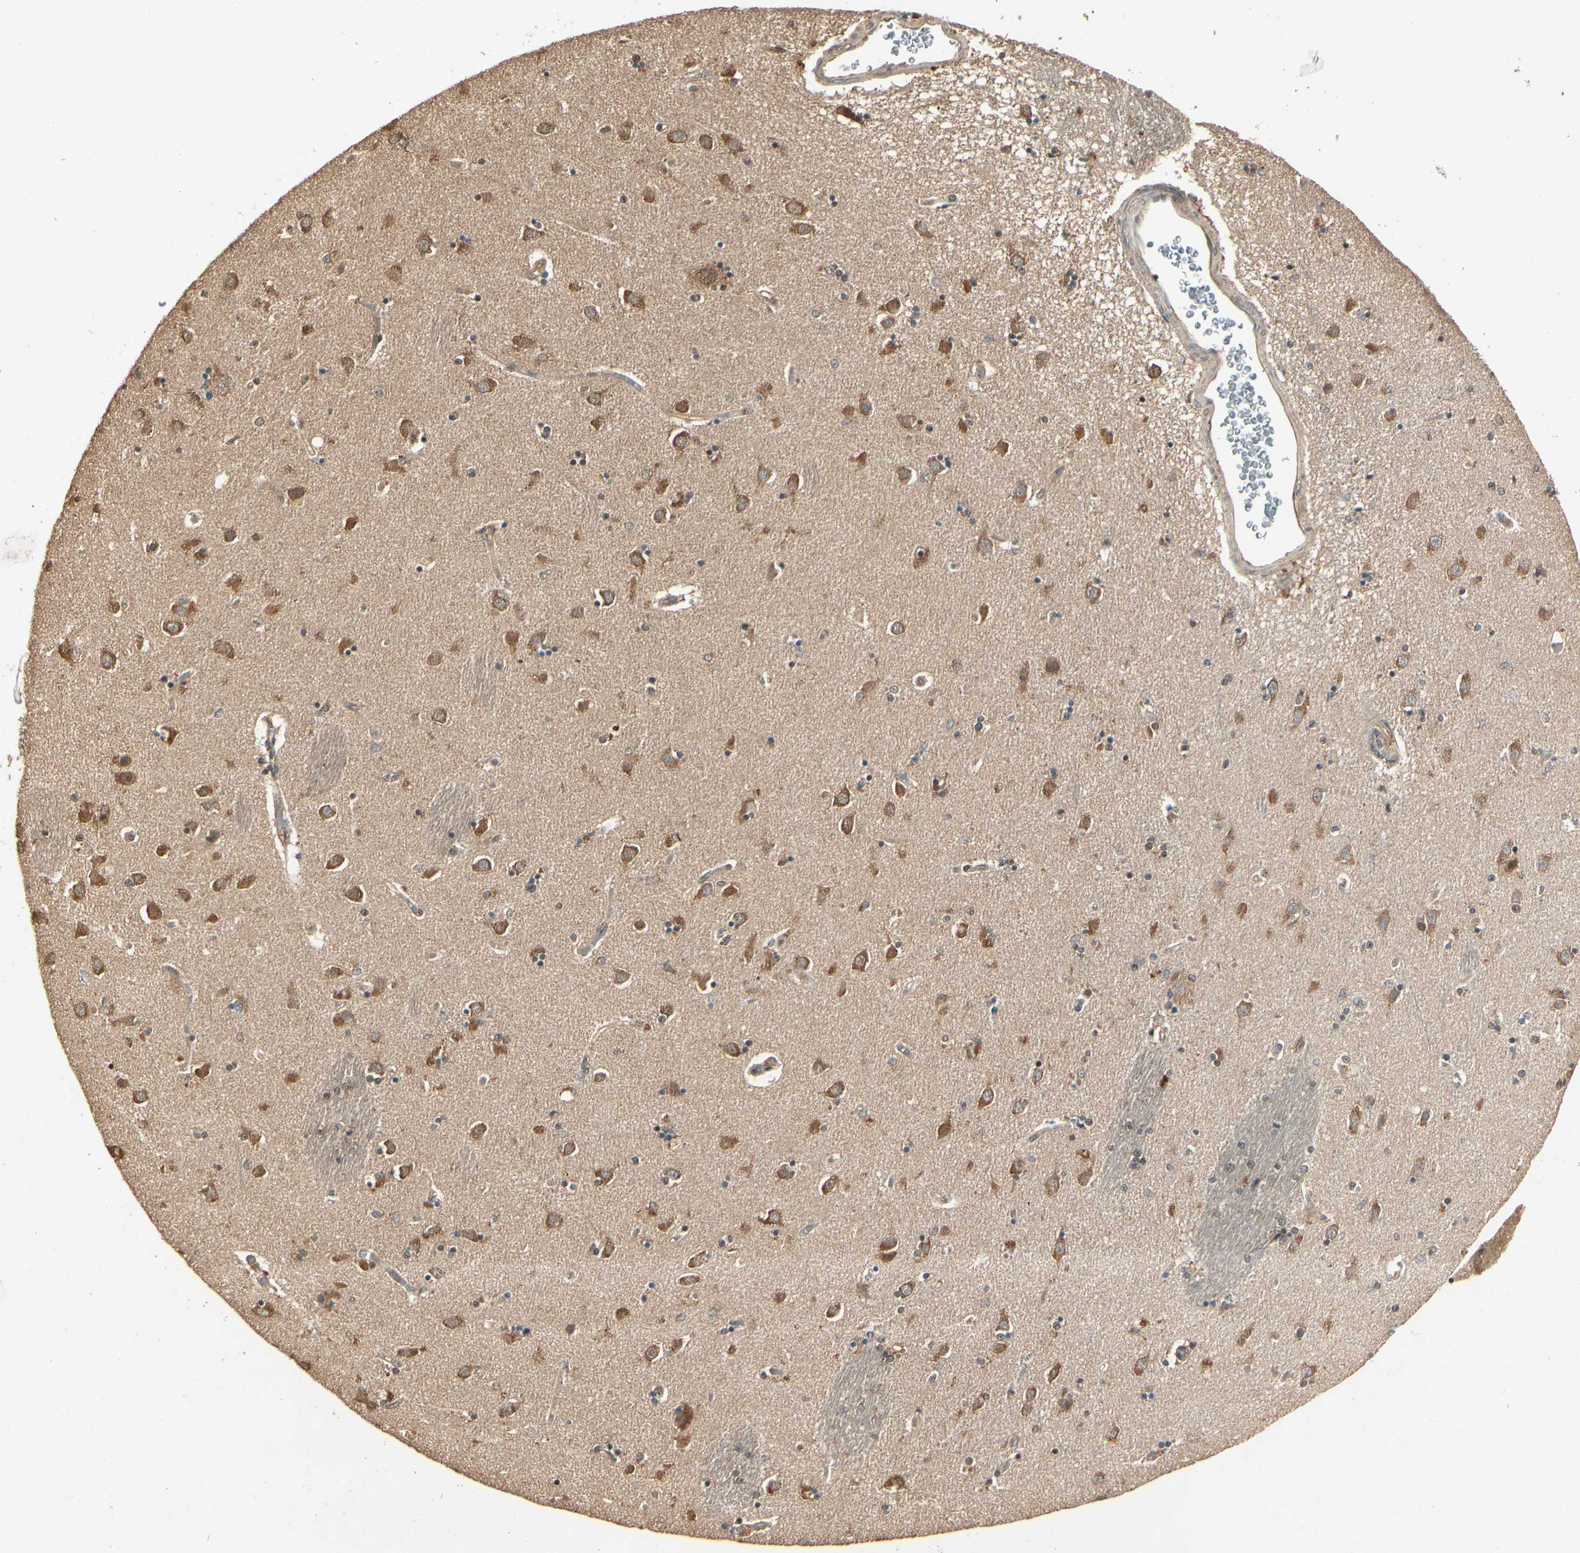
{"staining": {"intensity": "strong", "quantity": ">75%", "location": "cytoplasmic/membranous,nuclear"}, "tissue": "caudate", "cell_type": "Glial cells", "image_type": "normal", "snomed": [{"axis": "morphology", "description": "Normal tissue, NOS"}, {"axis": "topography", "description": "Lateral ventricle wall"}], "caption": "About >75% of glial cells in unremarkable human caudate show strong cytoplasmic/membranous,nuclear protein expression as visualized by brown immunohistochemical staining.", "gene": "CCT7", "patient": {"sex": "female", "age": 54}}